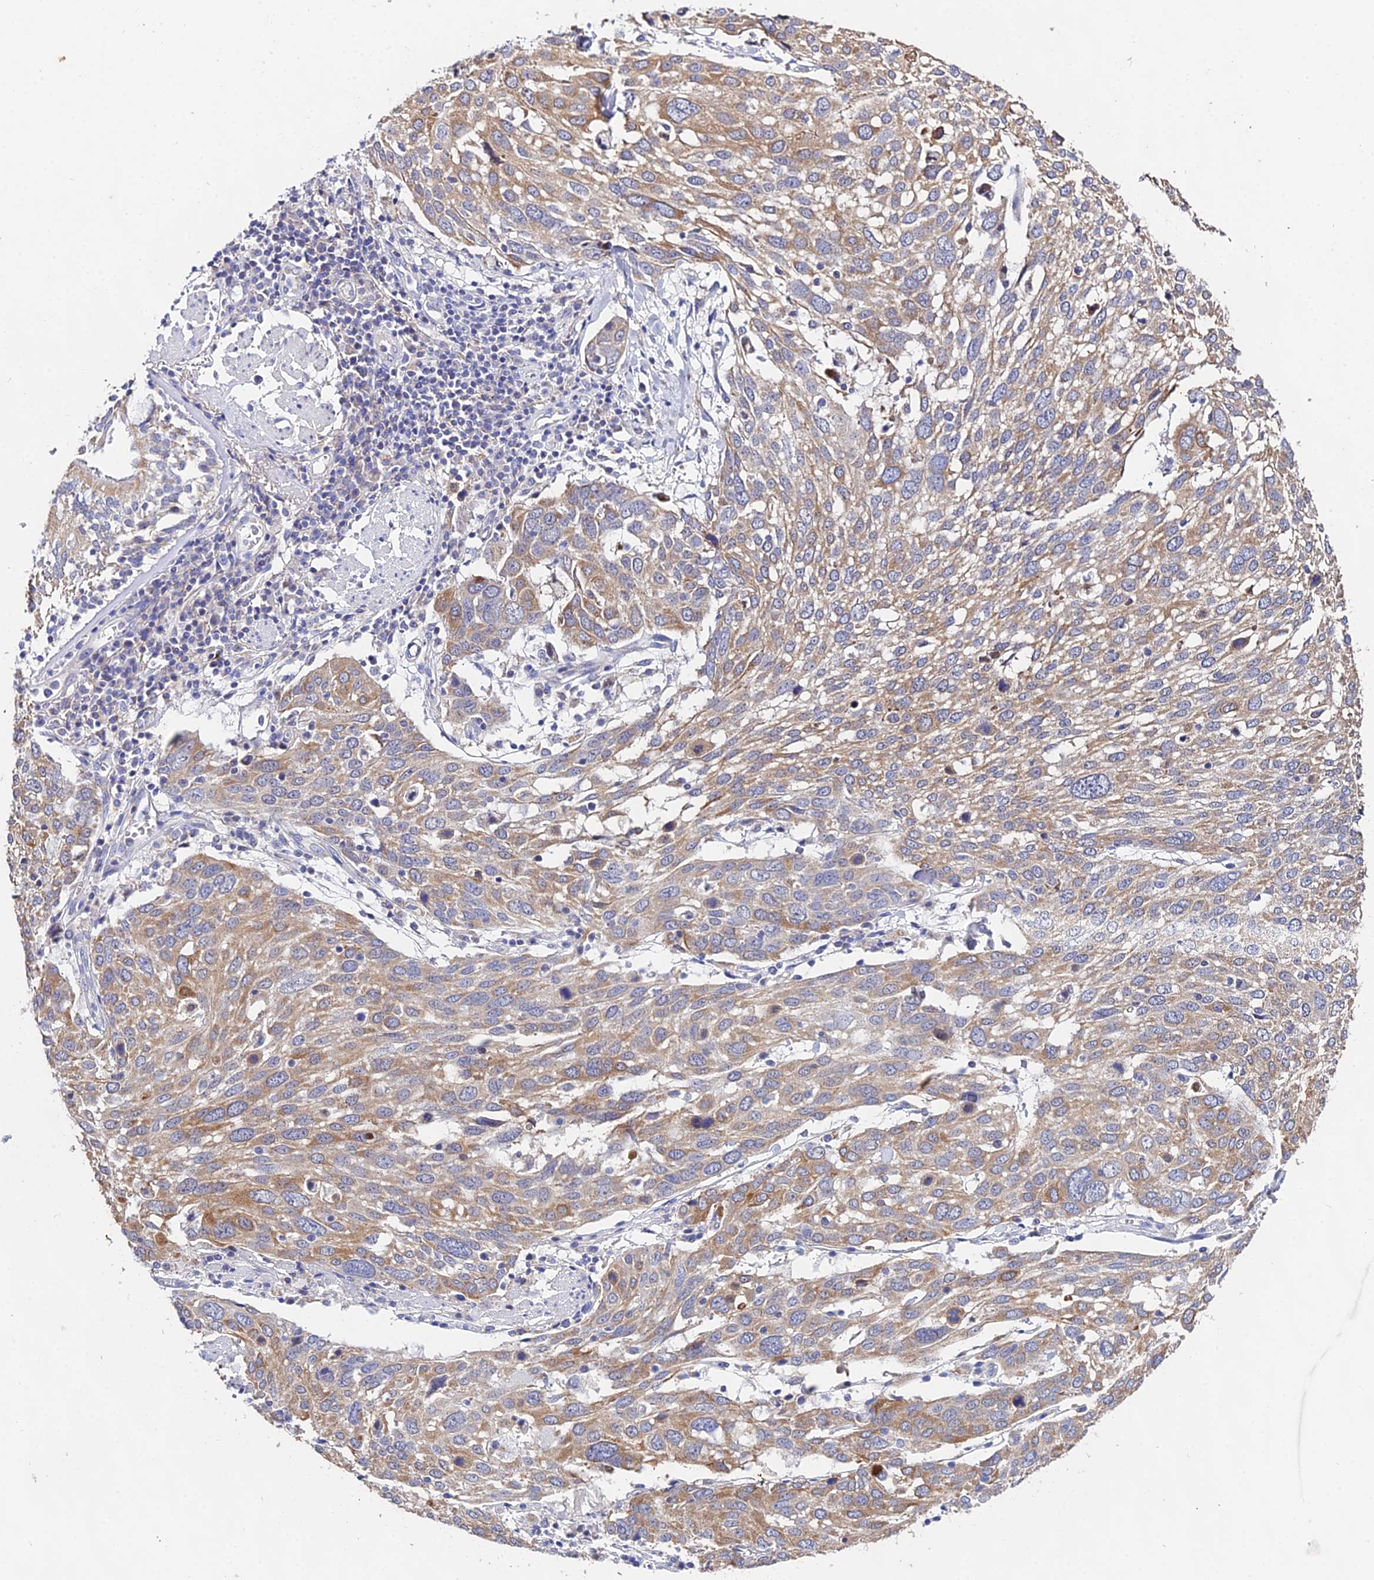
{"staining": {"intensity": "moderate", "quantity": "25%-75%", "location": "cytoplasmic/membranous"}, "tissue": "lung cancer", "cell_type": "Tumor cells", "image_type": "cancer", "snomed": [{"axis": "morphology", "description": "Squamous cell carcinoma, NOS"}, {"axis": "topography", "description": "Lung"}], "caption": "Squamous cell carcinoma (lung) was stained to show a protein in brown. There is medium levels of moderate cytoplasmic/membranous positivity in about 25%-75% of tumor cells.", "gene": "PPP2R2C", "patient": {"sex": "male", "age": 65}}